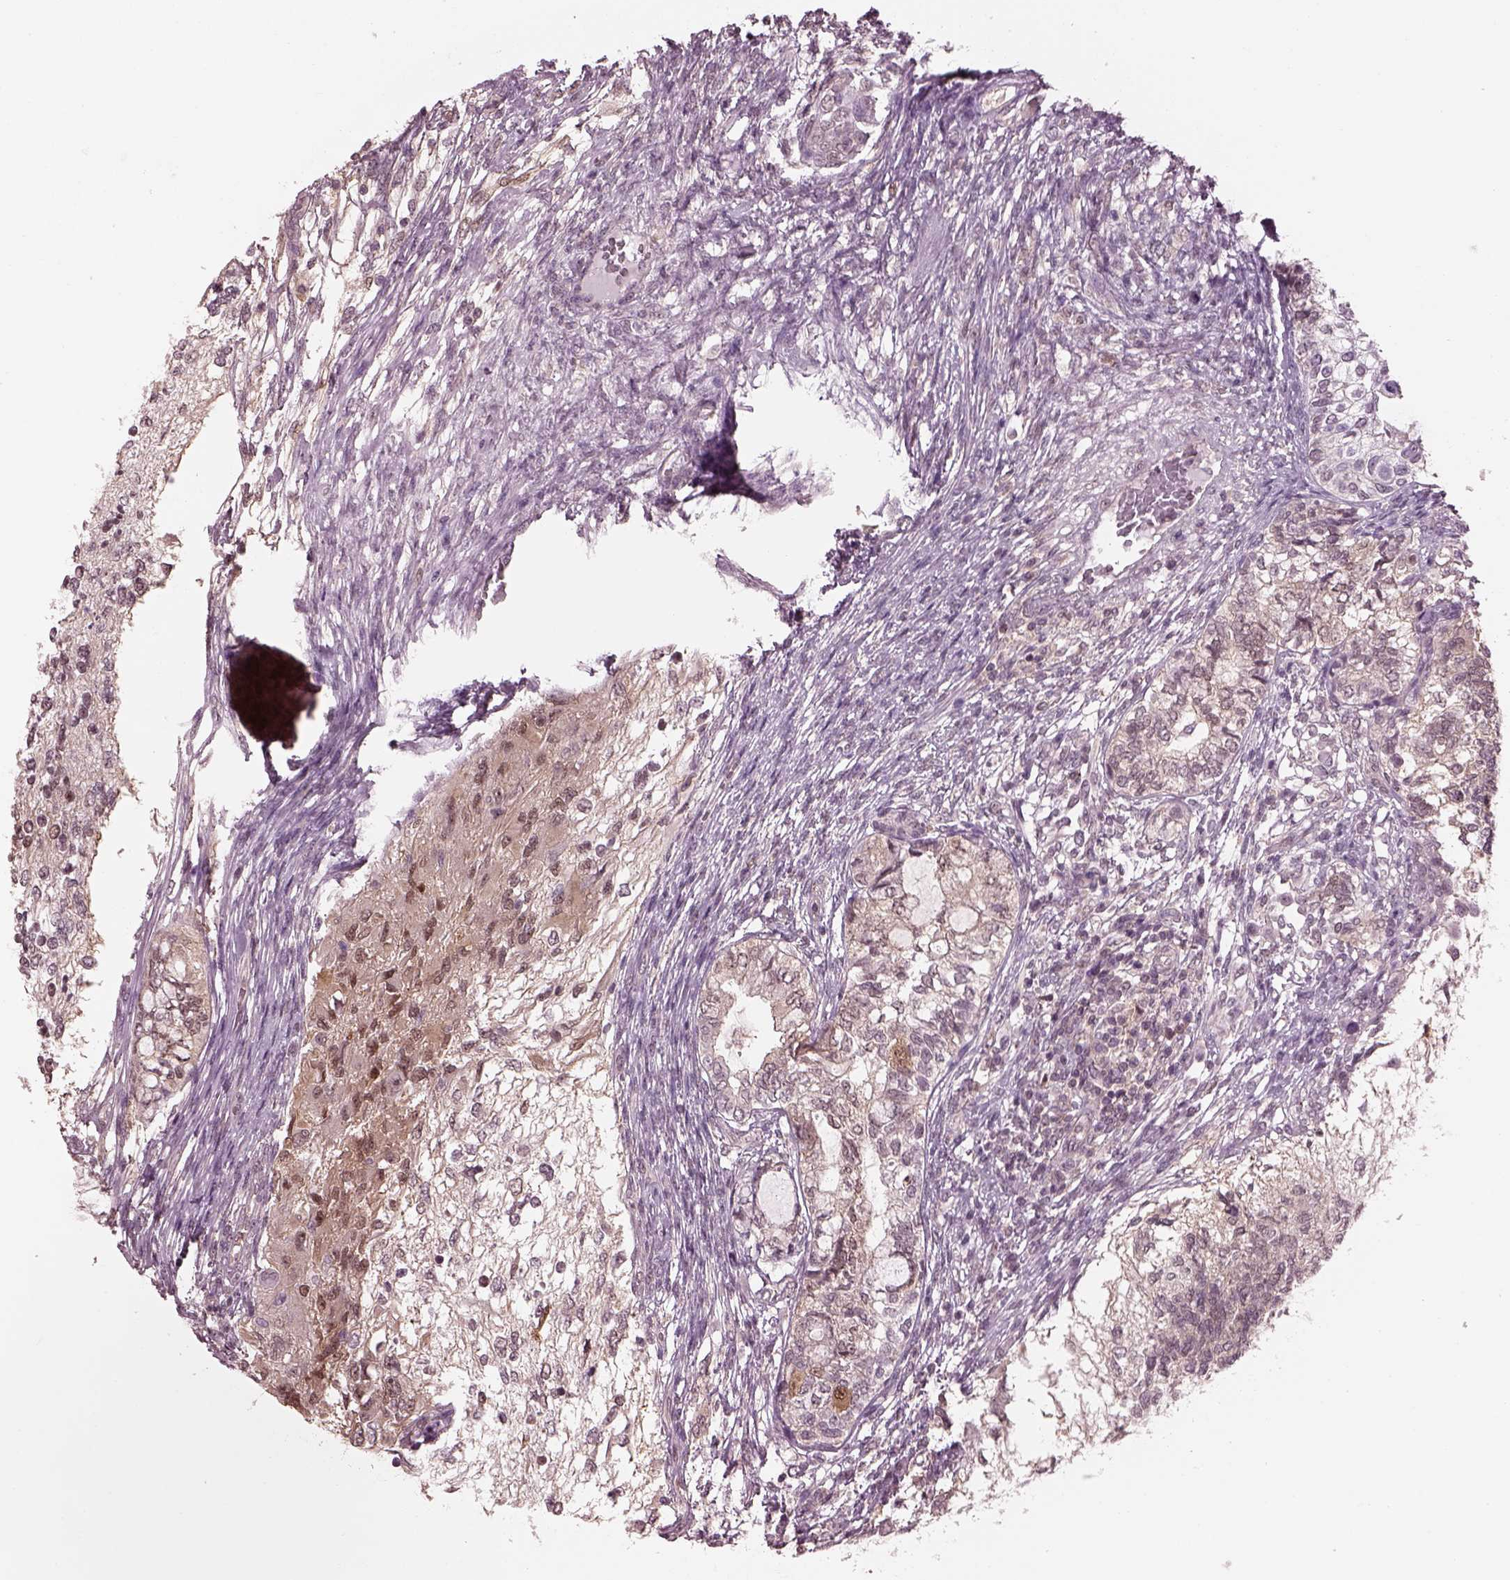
{"staining": {"intensity": "weak", "quantity": "25%-75%", "location": "cytoplasmic/membranous,nuclear"}, "tissue": "testis cancer", "cell_type": "Tumor cells", "image_type": "cancer", "snomed": [{"axis": "morphology", "description": "Seminoma, NOS"}, {"axis": "morphology", "description": "Carcinoma, Embryonal, NOS"}, {"axis": "topography", "description": "Testis"}], "caption": "A high-resolution photomicrograph shows immunohistochemistry (IHC) staining of seminoma (testis), which exhibits weak cytoplasmic/membranous and nuclear staining in about 25%-75% of tumor cells. The staining was performed using DAB, with brown indicating positive protein expression. Nuclei are stained blue with hematoxylin.", "gene": "SRI", "patient": {"sex": "male", "age": 41}}